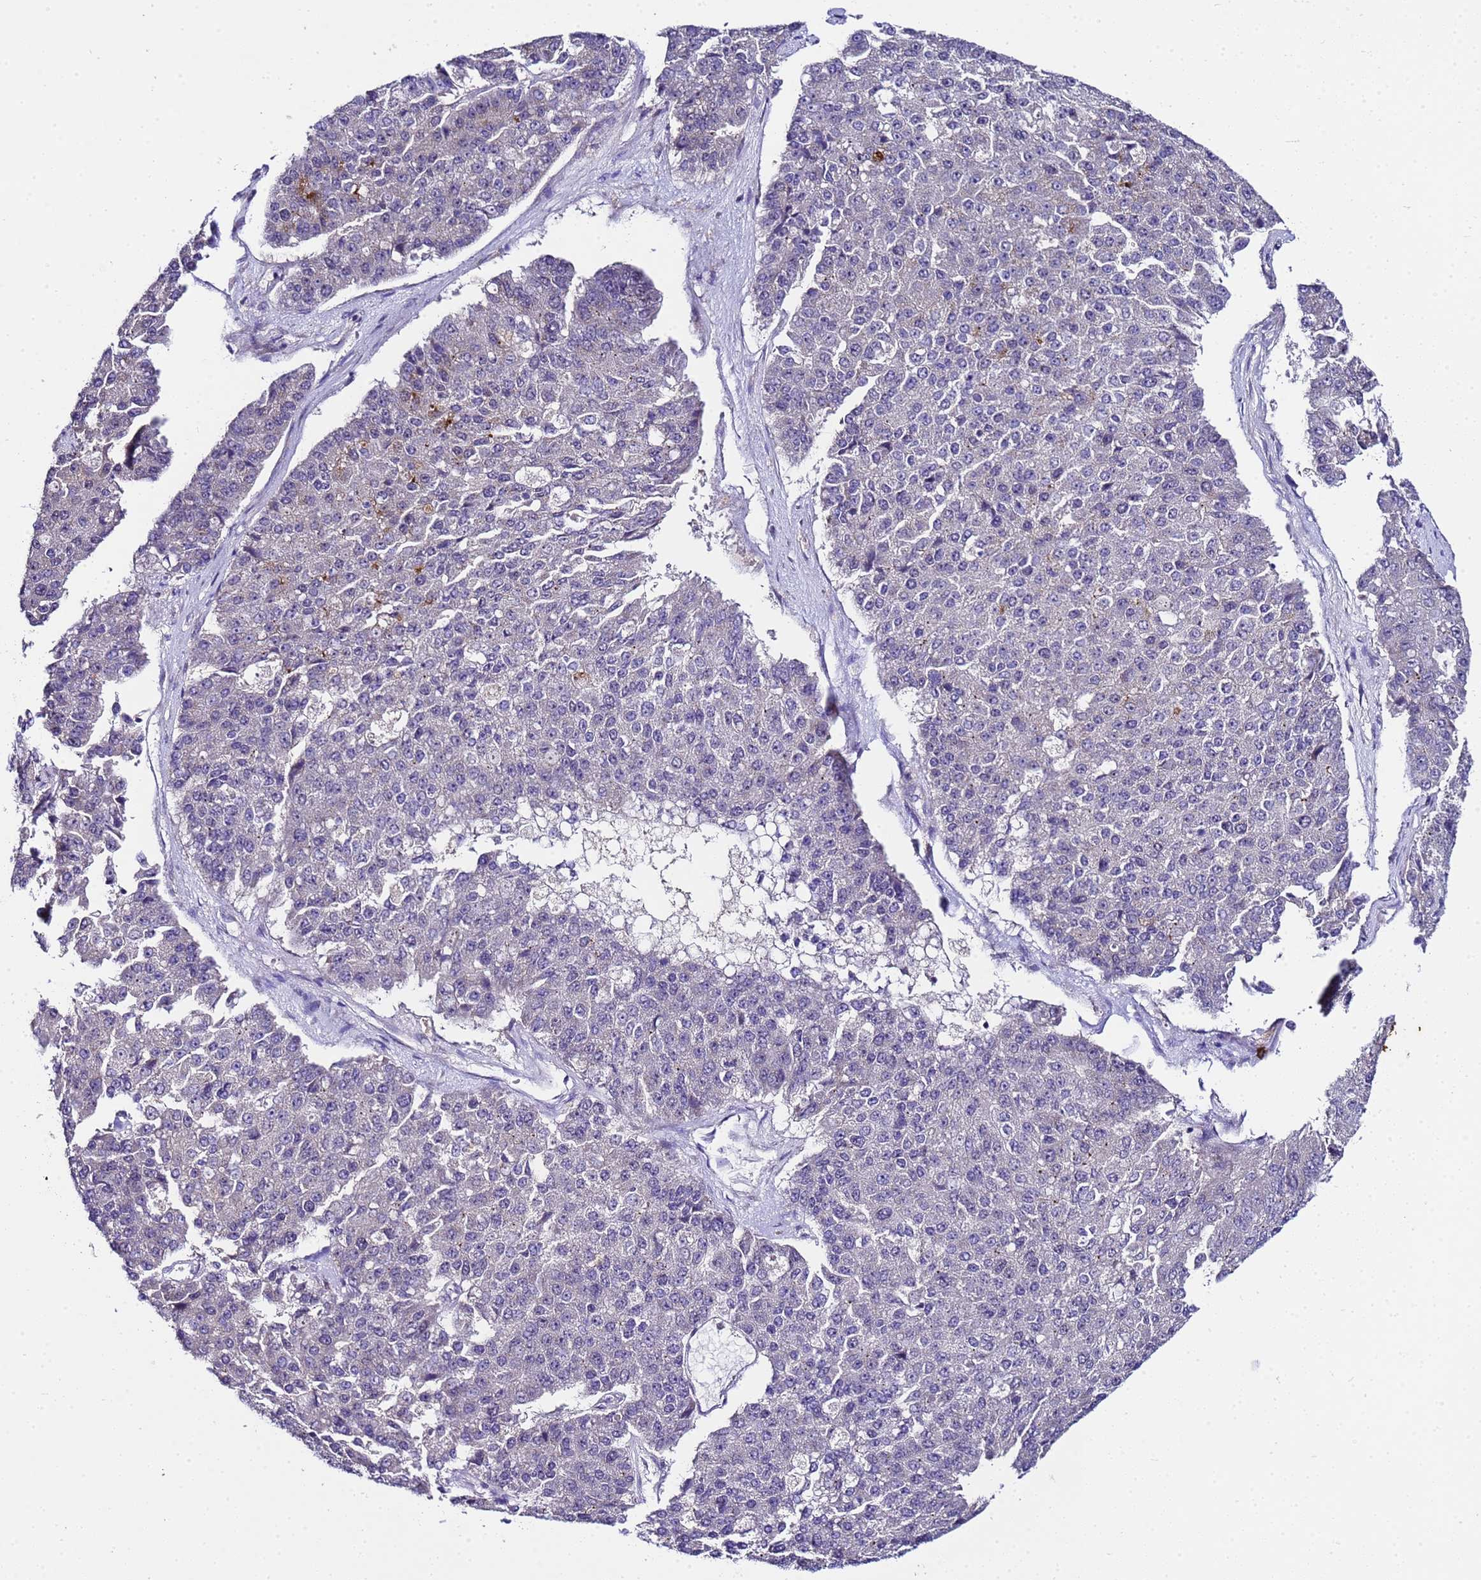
{"staining": {"intensity": "weak", "quantity": "25%-75%", "location": "cytoplasmic/membranous,nuclear"}, "tissue": "pancreatic cancer", "cell_type": "Tumor cells", "image_type": "cancer", "snomed": [{"axis": "morphology", "description": "Adenocarcinoma, NOS"}, {"axis": "topography", "description": "Pancreas"}], "caption": "Pancreatic cancer stained with immunohistochemistry (IHC) demonstrates weak cytoplasmic/membranous and nuclear staining in approximately 25%-75% of tumor cells.", "gene": "C19orf47", "patient": {"sex": "male", "age": 50}}